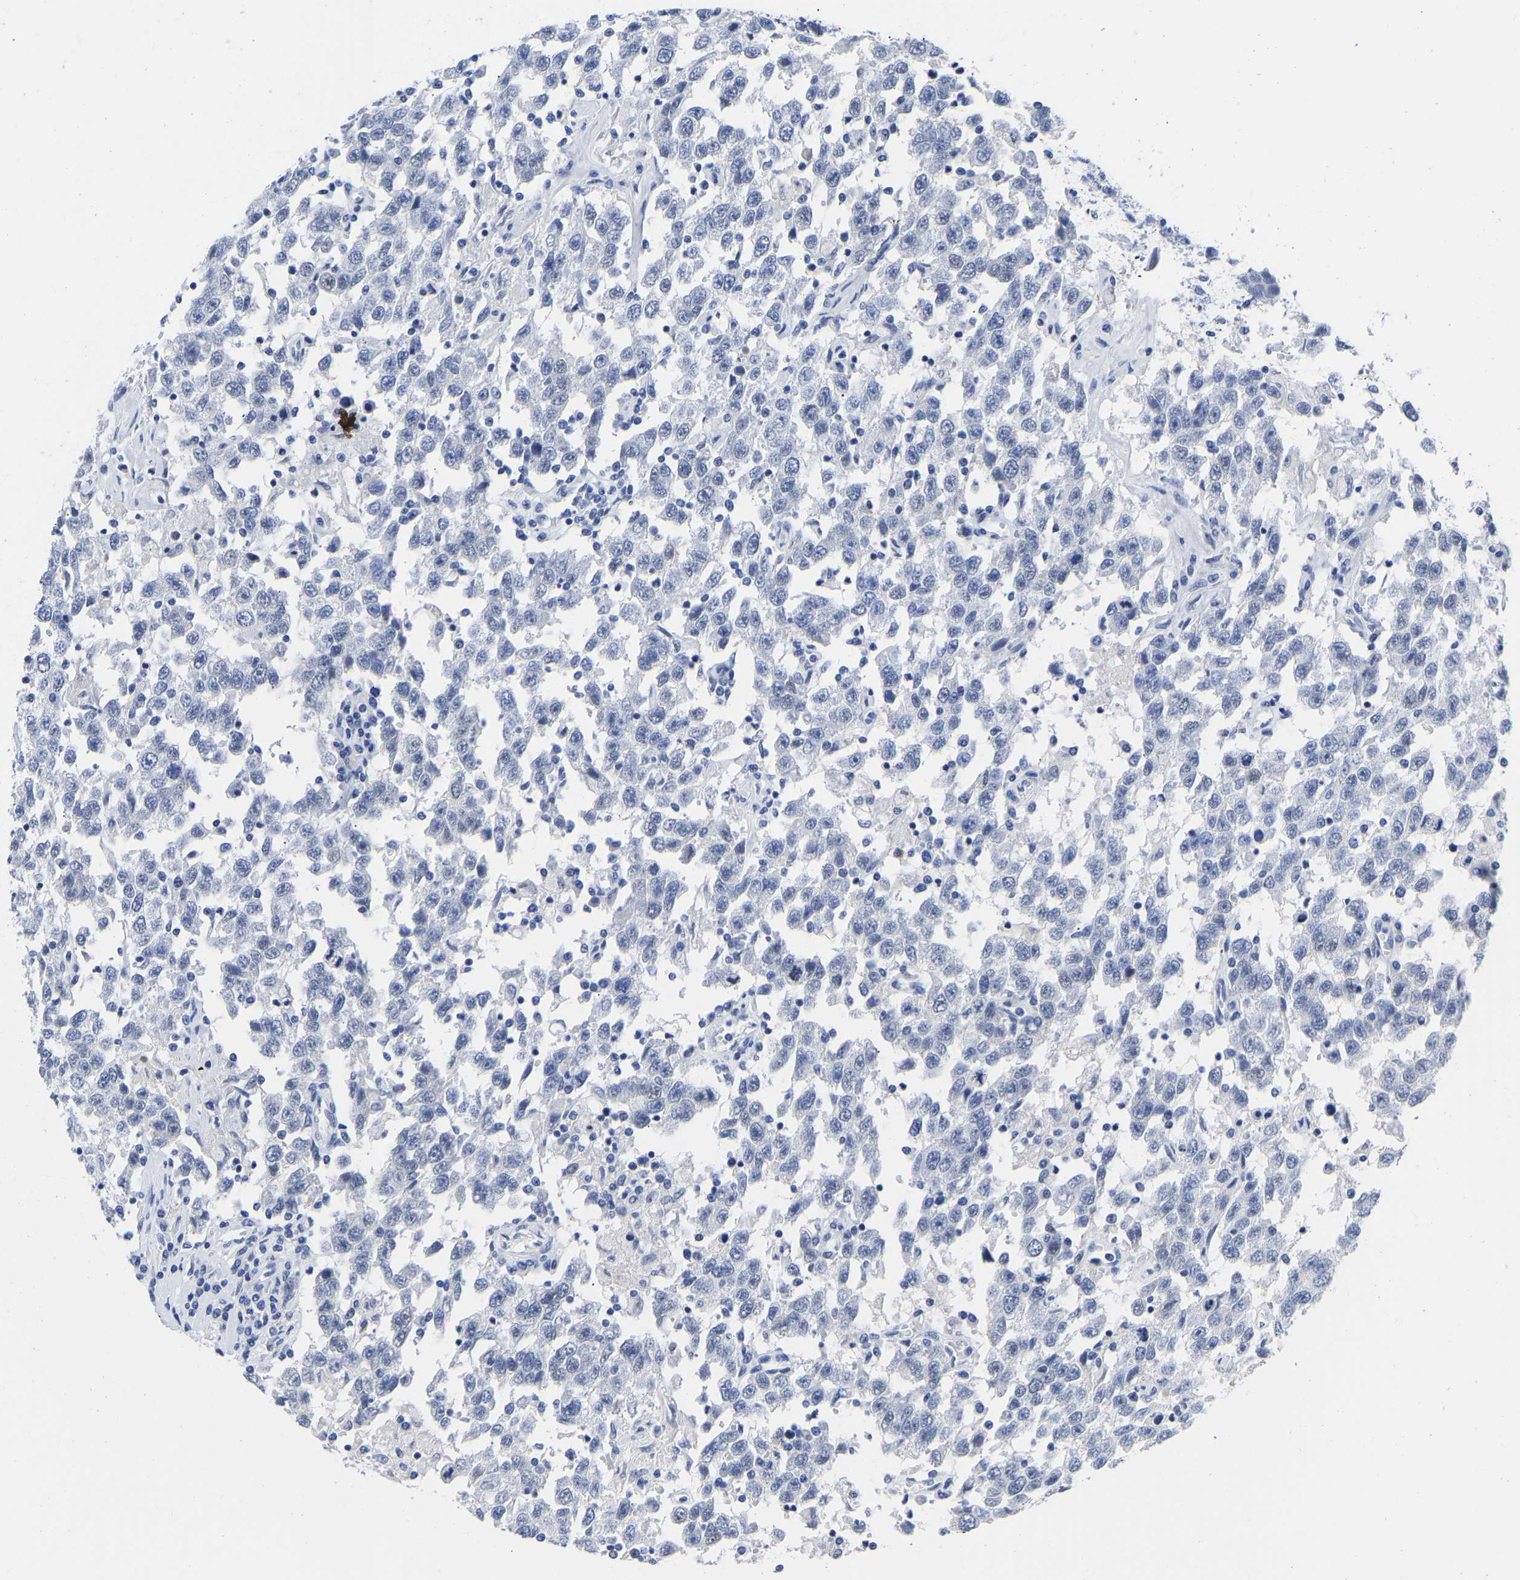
{"staining": {"intensity": "negative", "quantity": "none", "location": "none"}, "tissue": "testis cancer", "cell_type": "Tumor cells", "image_type": "cancer", "snomed": [{"axis": "morphology", "description": "Seminoma, NOS"}, {"axis": "topography", "description": "Testis"}], "caption": "Tumor cells are negative for protein expression in human seminoma (testis).", "gene": "GPA33", "patient": {"sex": "male", "age": 41}}